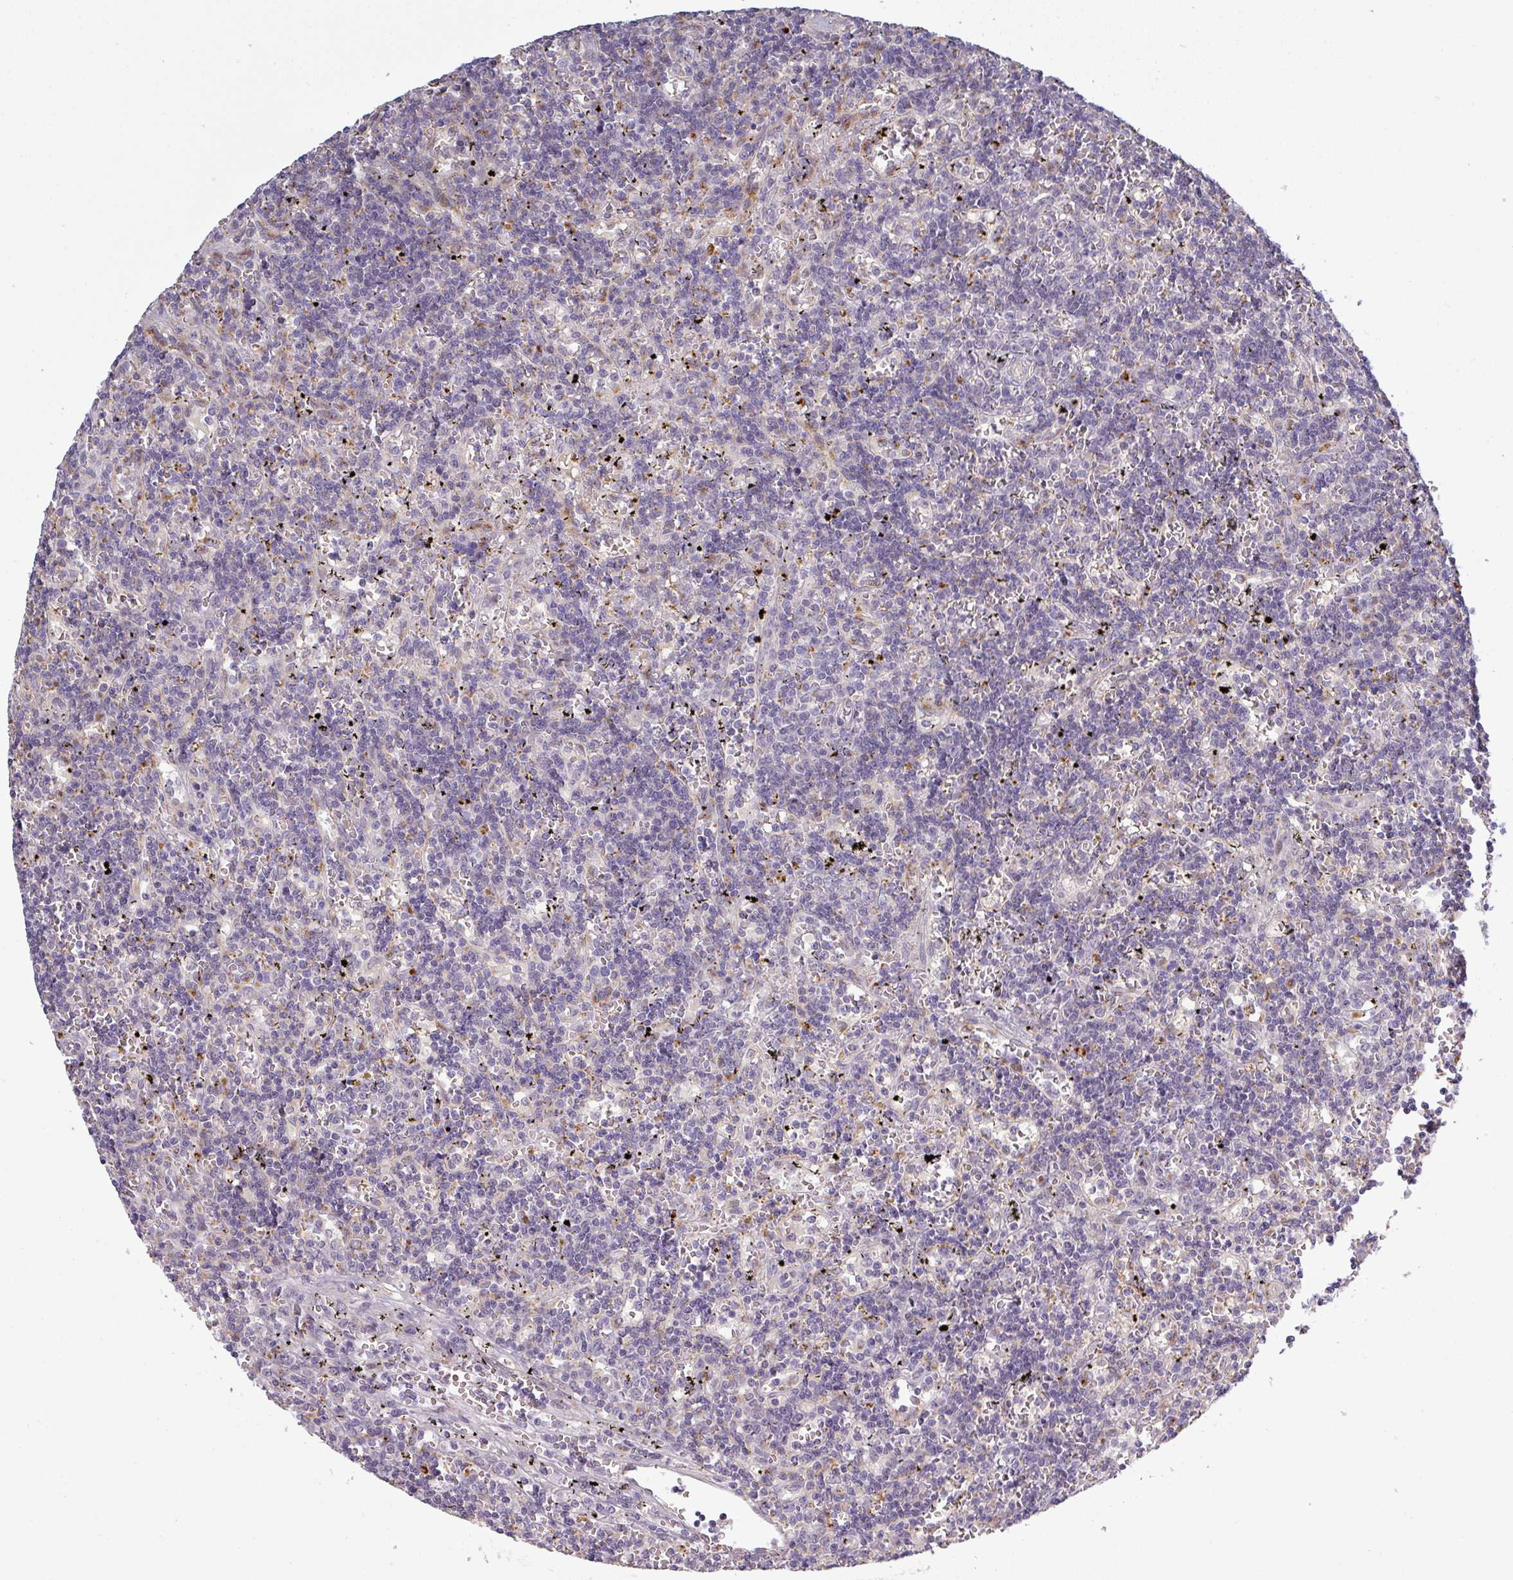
{"staining": {"intensity": "negative", "quantity": "none", "location": "none"}, "tissue": "lymphoma", "cell_type": "Tumor cells", "image_type": "cancer", "snomed": [{"axis": "morphology", "description": "Malignant lymphoma, non-Hodgkin's type, Low grade"}, {"axis": "topography", "description": "Spleen"}], "caption": "A photomicrograph of low-grade malignant lymphoma, non-Hodgkin's type stained for a protein demonstrates no brown staining in tumor cells.", "gene": "C2orf16", "patient": {"sex": "male", "age": 60}}